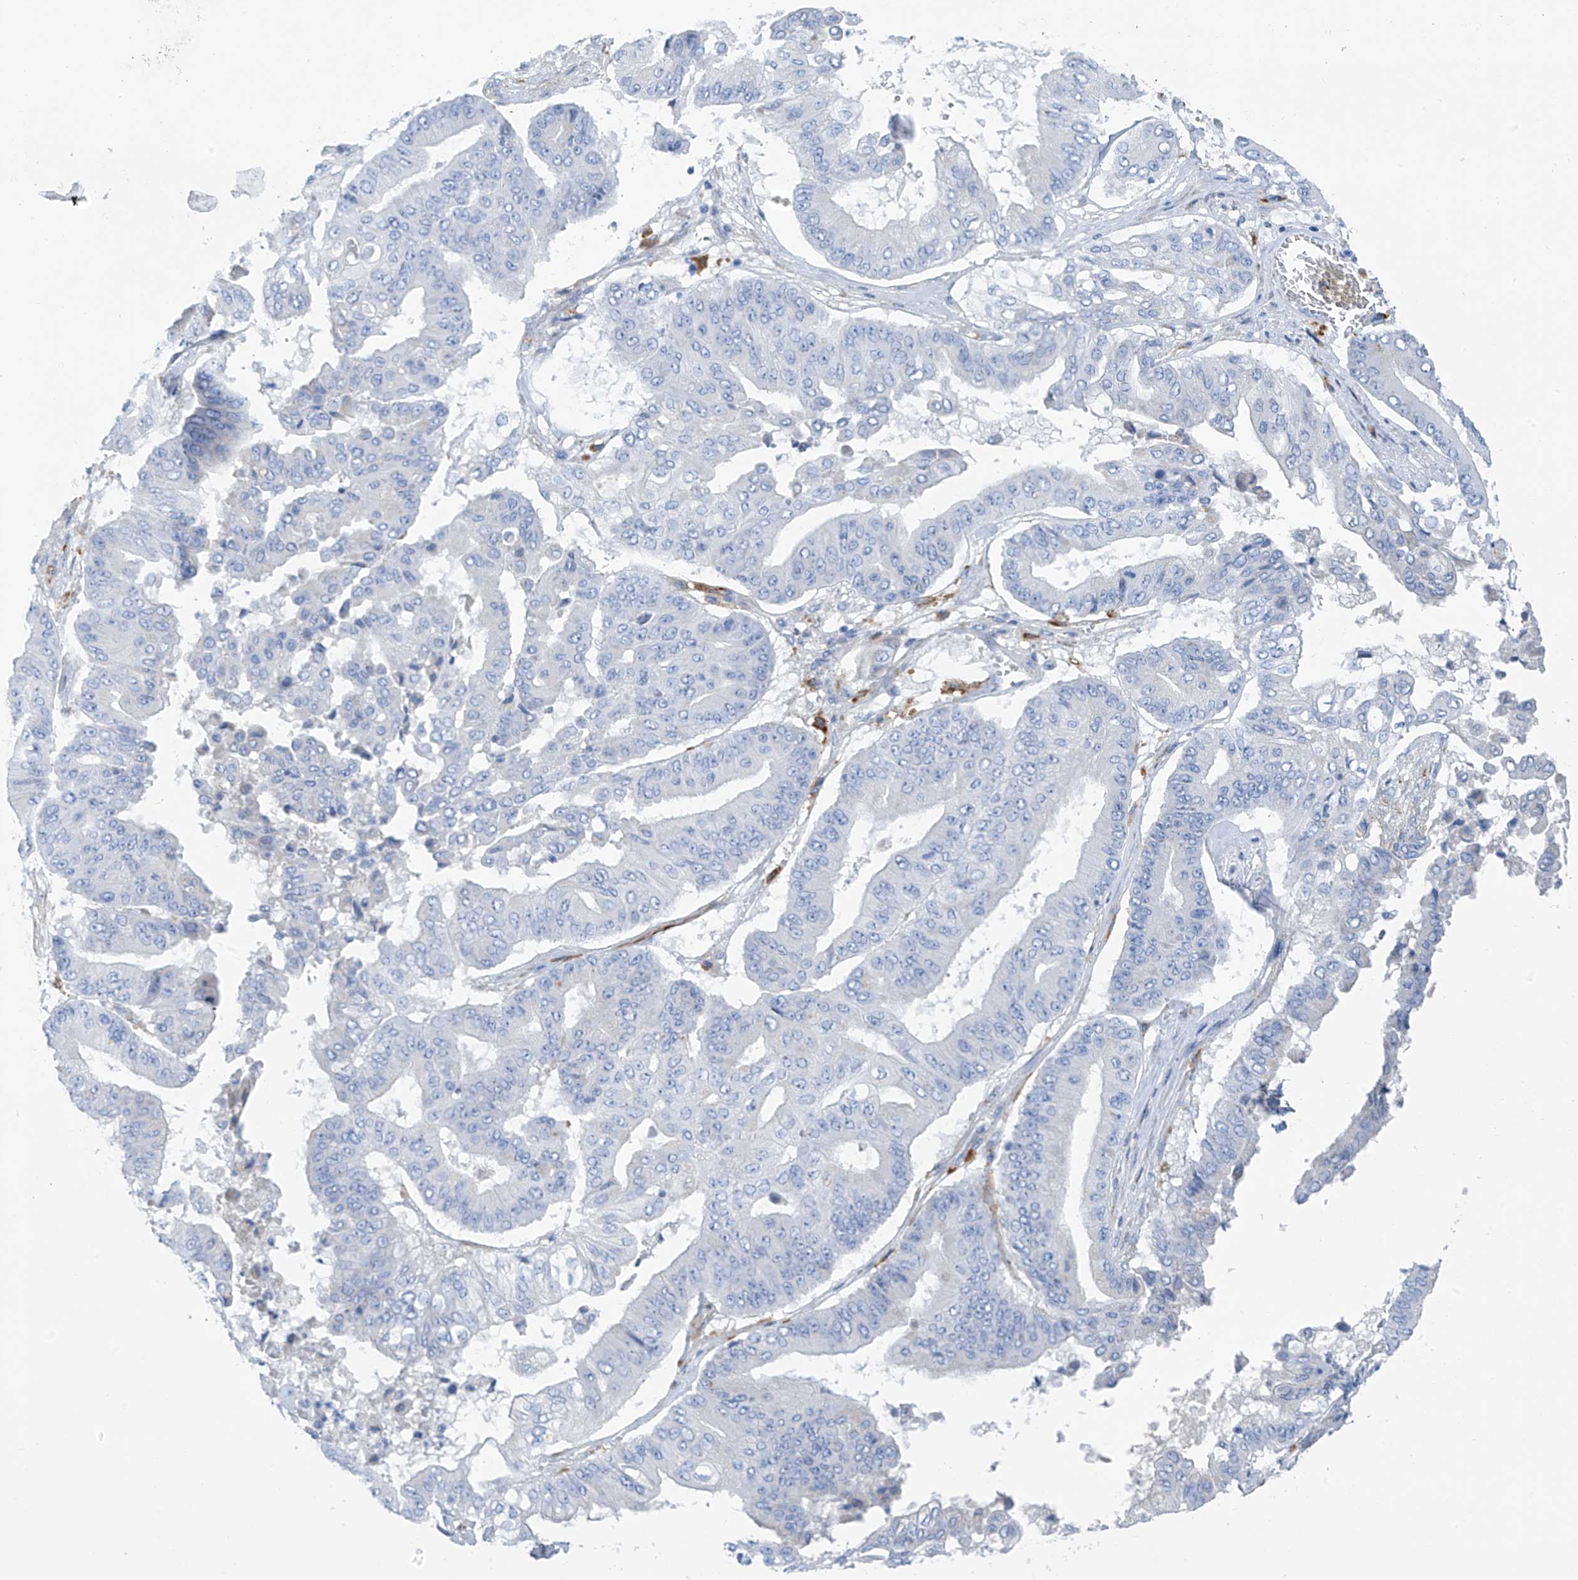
{"staining": {"intensity": "negative", "quantity": "none", "location": "none"}, "tissue": "pancreatic cancer", "cell_type": "Tumor cells", "image_type": "cancer", "snomed": [{"axis": "morphology", "description": "Adenocarcinoma, NOS"}, {"axis": "topography", "description": "Pancreas"}], "caption": "High power microscopy histopathology image of an immunohistochemistry (IHC) image of pancreatic cancer, revealing no significant staining in tumor cells.", "gene": "GLMP", "patient": {"sex": "female", "age": 77}}